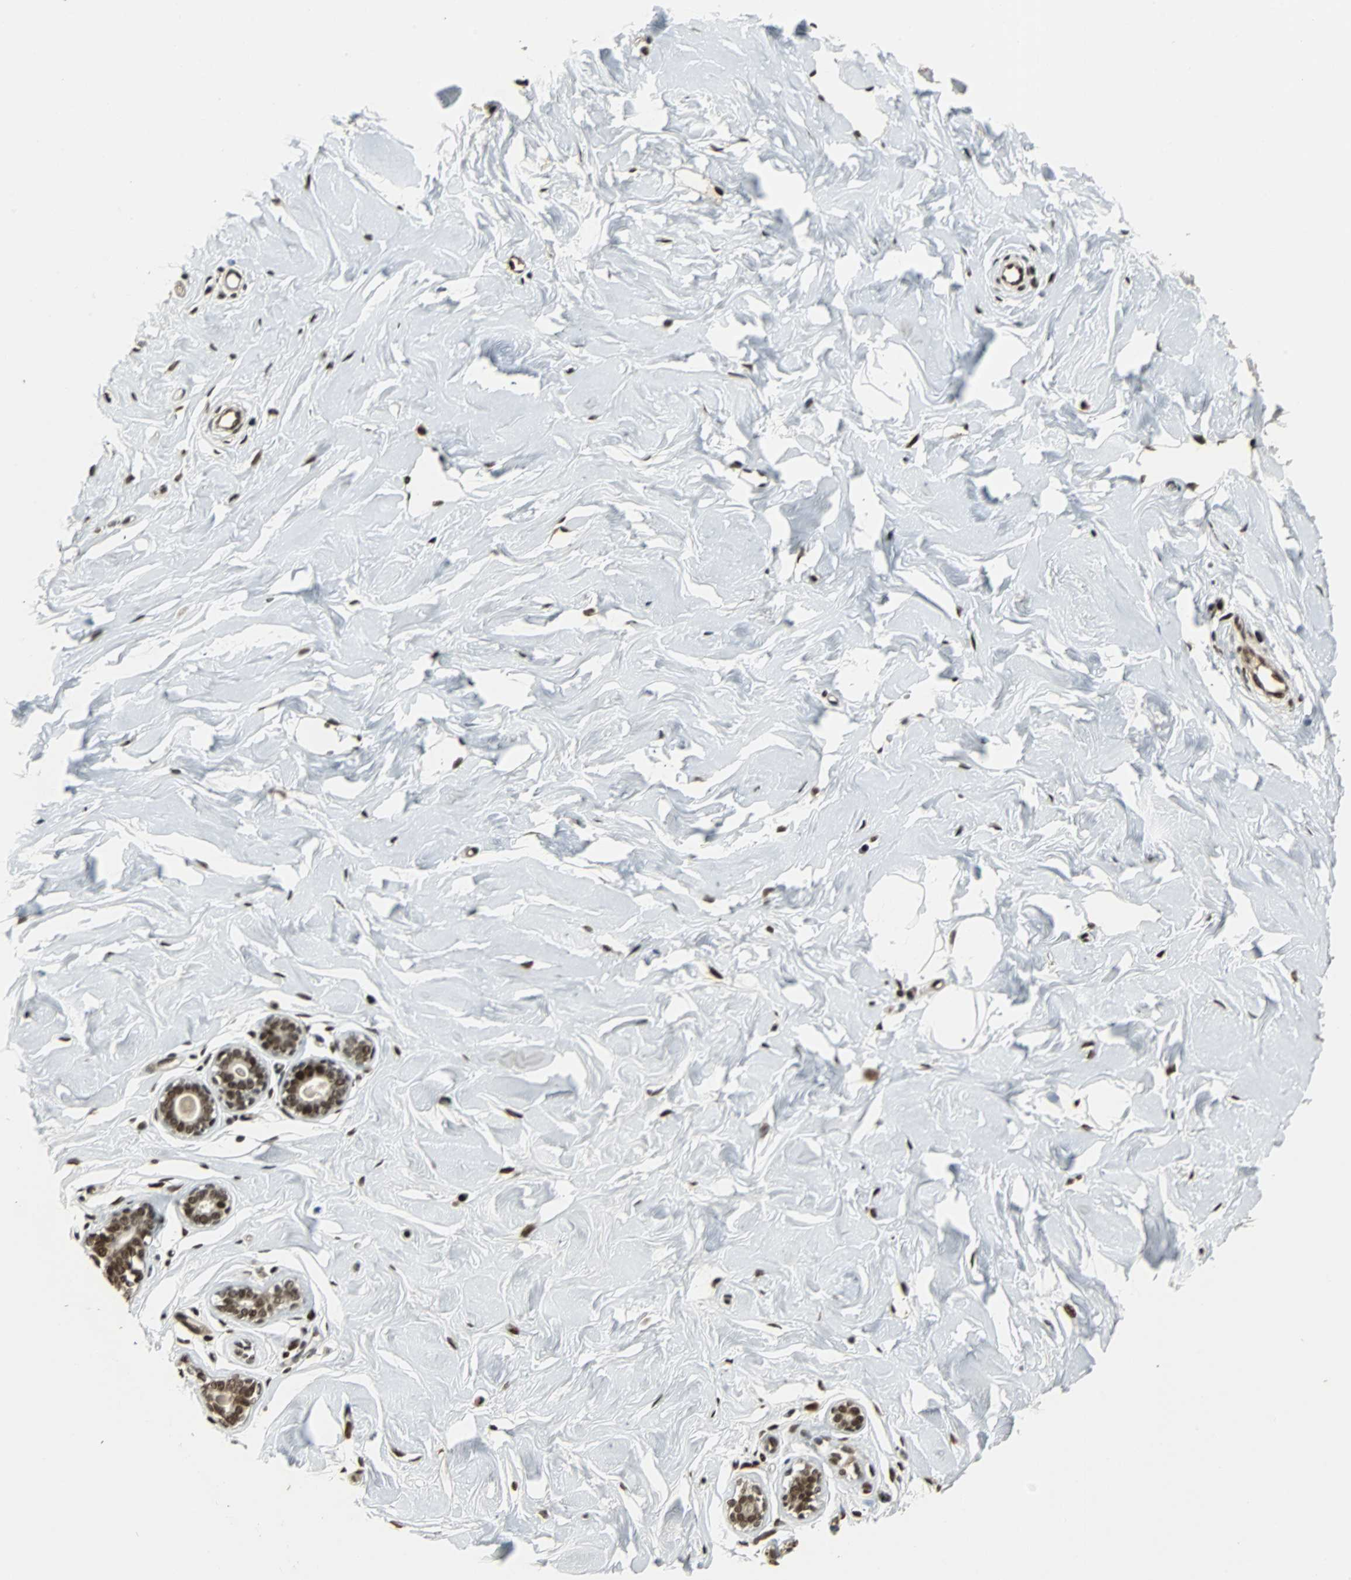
{"staining": {"intensity": "strong", "quantity": ">75%", "location": "nuclear"}, "tissue": "breast", "cell_type": "Adipocytes", "image_type": "normal", "snomed": [{"axis": "morphology", "description": "Normal tissue, NOS"}, {"axis": "topography", "description": "Breast"}], "caption": "Immunohistochemistry (IHC) staining of normal breast, which reveals high levels of strong nuclear expression in about >75% of adipocytes indicating strong nuclear protein positivity. The staining was performed using DAB (brown) for protein detection and nuclei were counterstained in hematoxylin (blue).", "gene": "TAF5", "patient": {"sex": "female", "age": 23}}